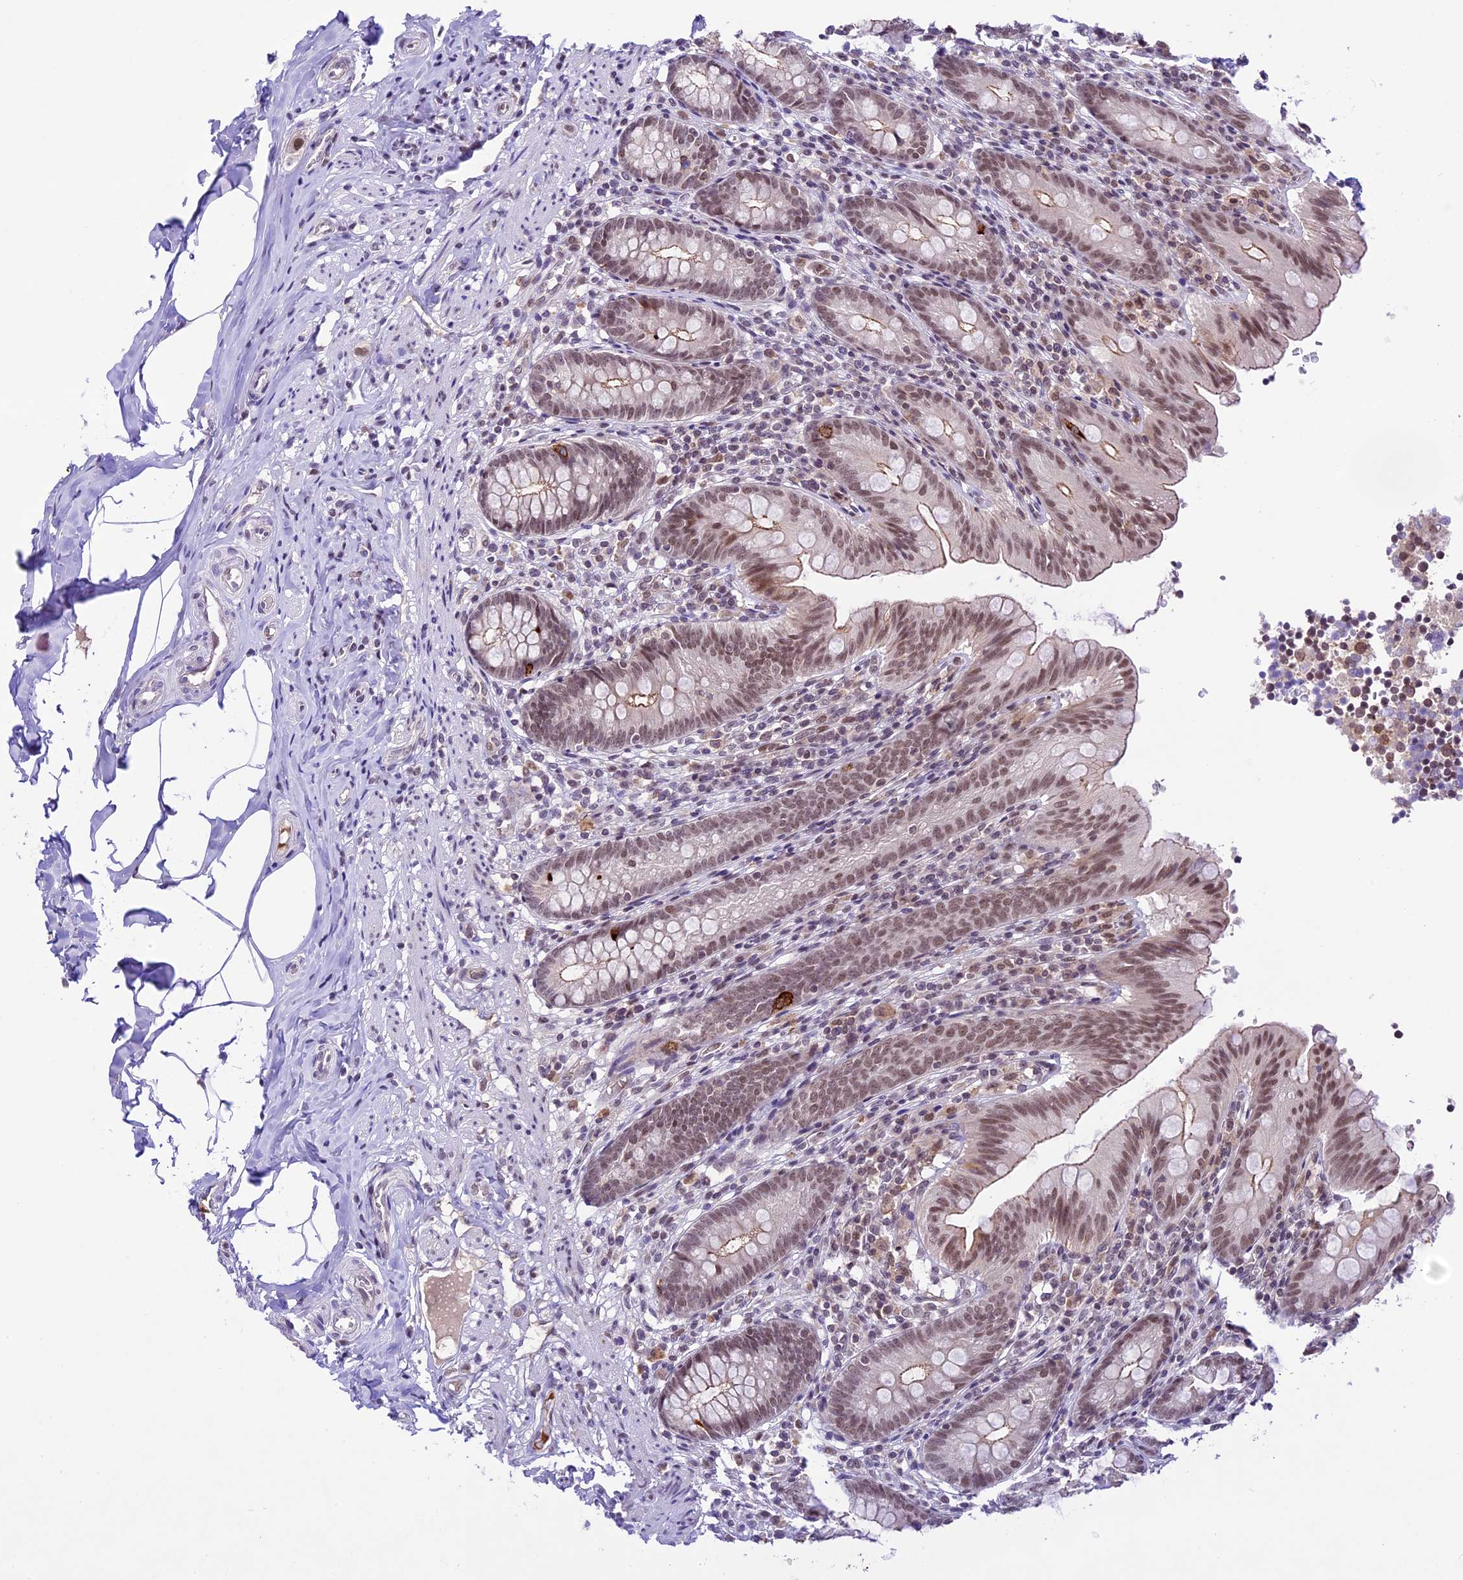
{"staining": {"intensity": "moderate", "quantity": "25%-75%", "location": "nuclear"}, "tissue": "appendix", "cell_type": "Glandular cells", "image_type": "normal", "snomed": [{"axis": "morphology", "description": "Normal tissue, NOS"}, {"axis": "topography", "description": "Appendix"}], "caption": "Normal appendix demonstrates moderate nuclear positivity in approximately 25%-75% of glandular cells, visualized by immunohistochemistry.", "gene": "SHKBP1", "patient": {"sex": "male", "age": 55}}